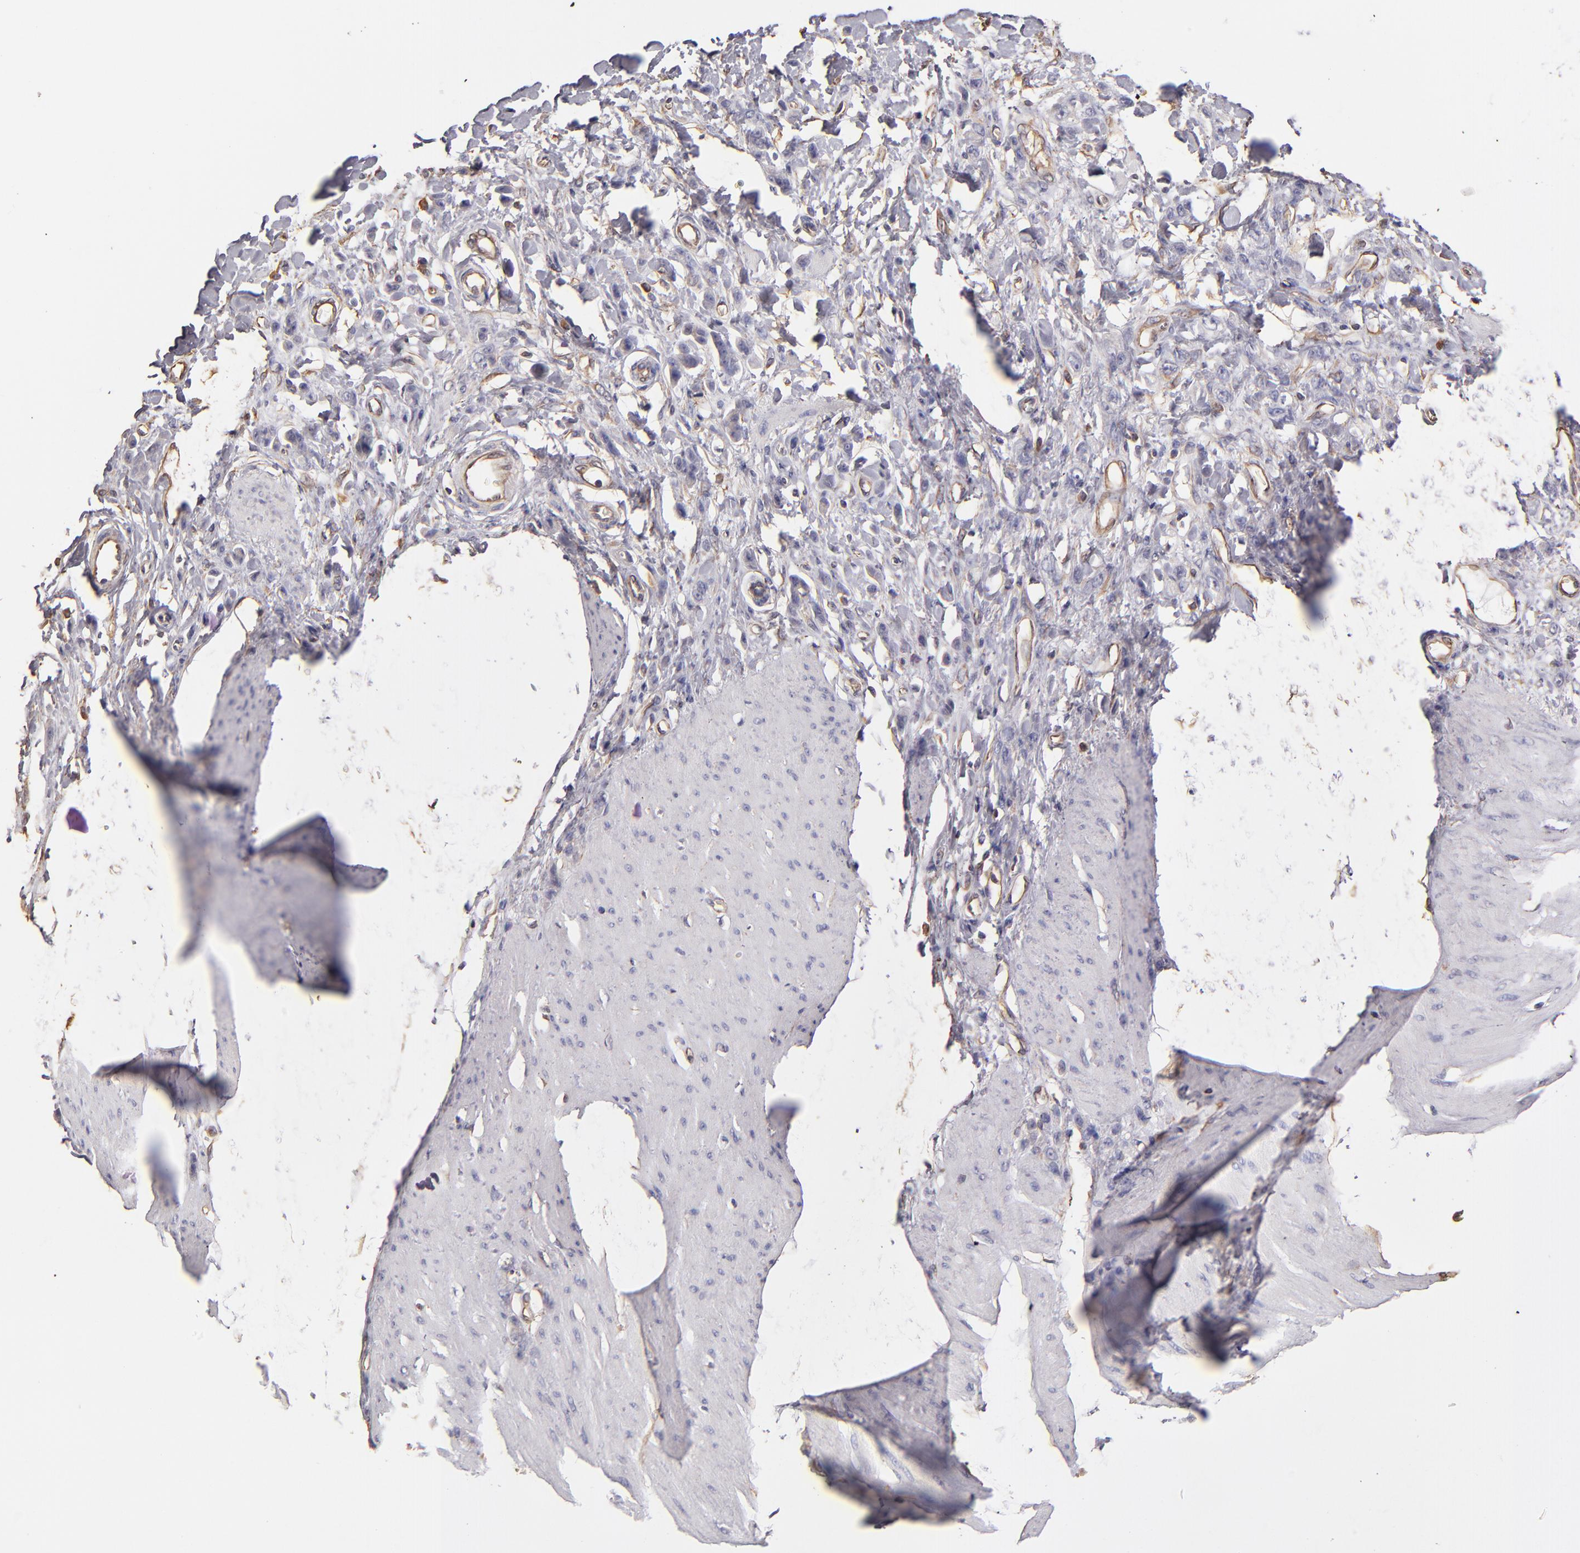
{"staining": {"intensity": "negative", "quantity": "none", "location": "none"}, "tissue": "stomach cancer", "cell_type": "Tumor cells", "image_type": "cancer", "snomed": [{"axis": "morphology", "description": "Normal tissue, NOS"}, {"axis": "morphology", "description": "Adenocarcinoma, NOS"}, {"axis": "topography", "description": "Stomach"}], "caption": "Tumor cells are negative for brown protein staining in stomach cancer.", "gene": "ABCC1", "patient": {"sex": "male", "age": 82}}